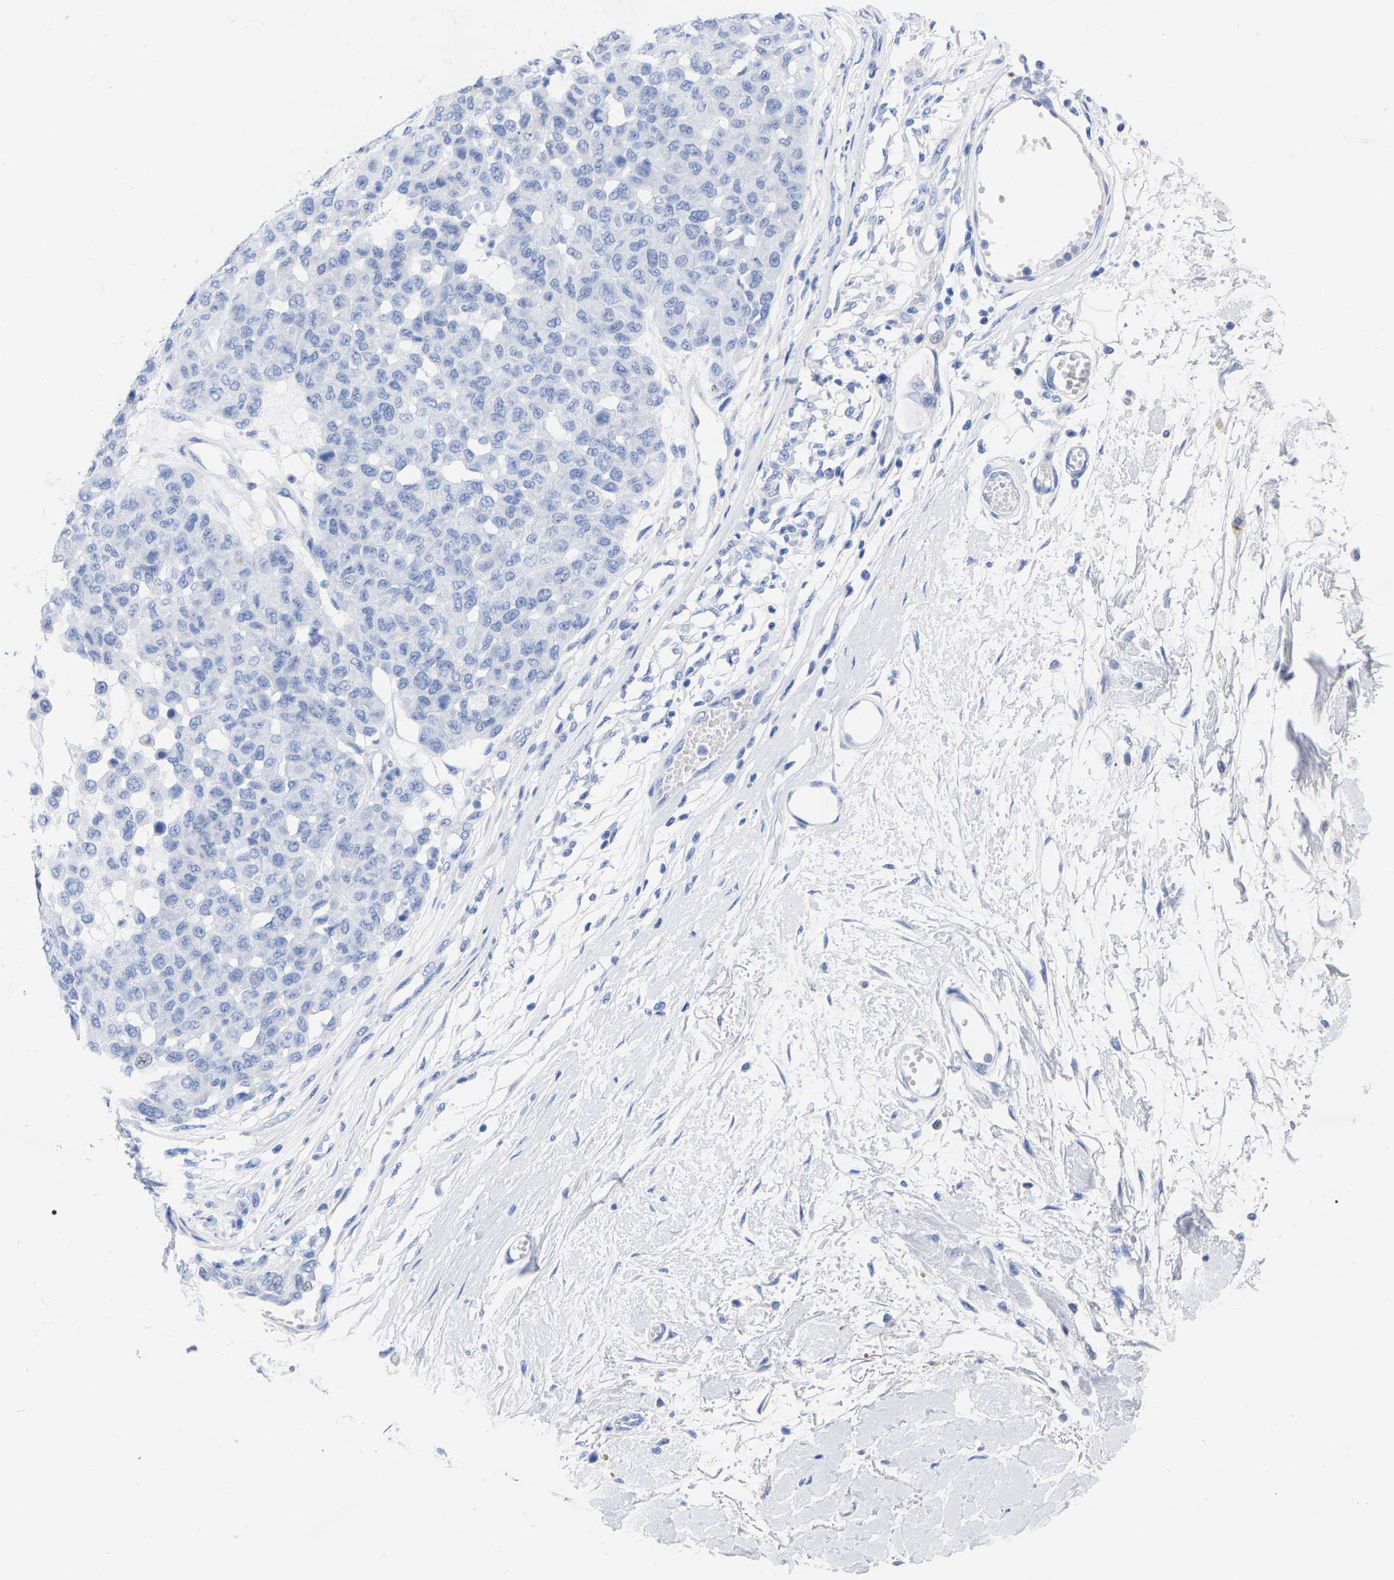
{"staining": {"intensity": "negative", "quantity": "none", "location": "none"}, "tissue": "melanoma", "cell_type": "Tumor cells", "image_type": "cancer", "snomed": [{"axis": "morphology", "description": "Normal tissue, NOS"}, {"axis": "morphology", "description": "Malignant melanoma, NOS"}, {"axis": "topography", "description": "Skin"}], "caption": "Immunohistochemistry of human melanoma demonstrates no expression in tumor cells.", "gene": "ZNF629", "patient": {"sex": "male", "age": 62}}